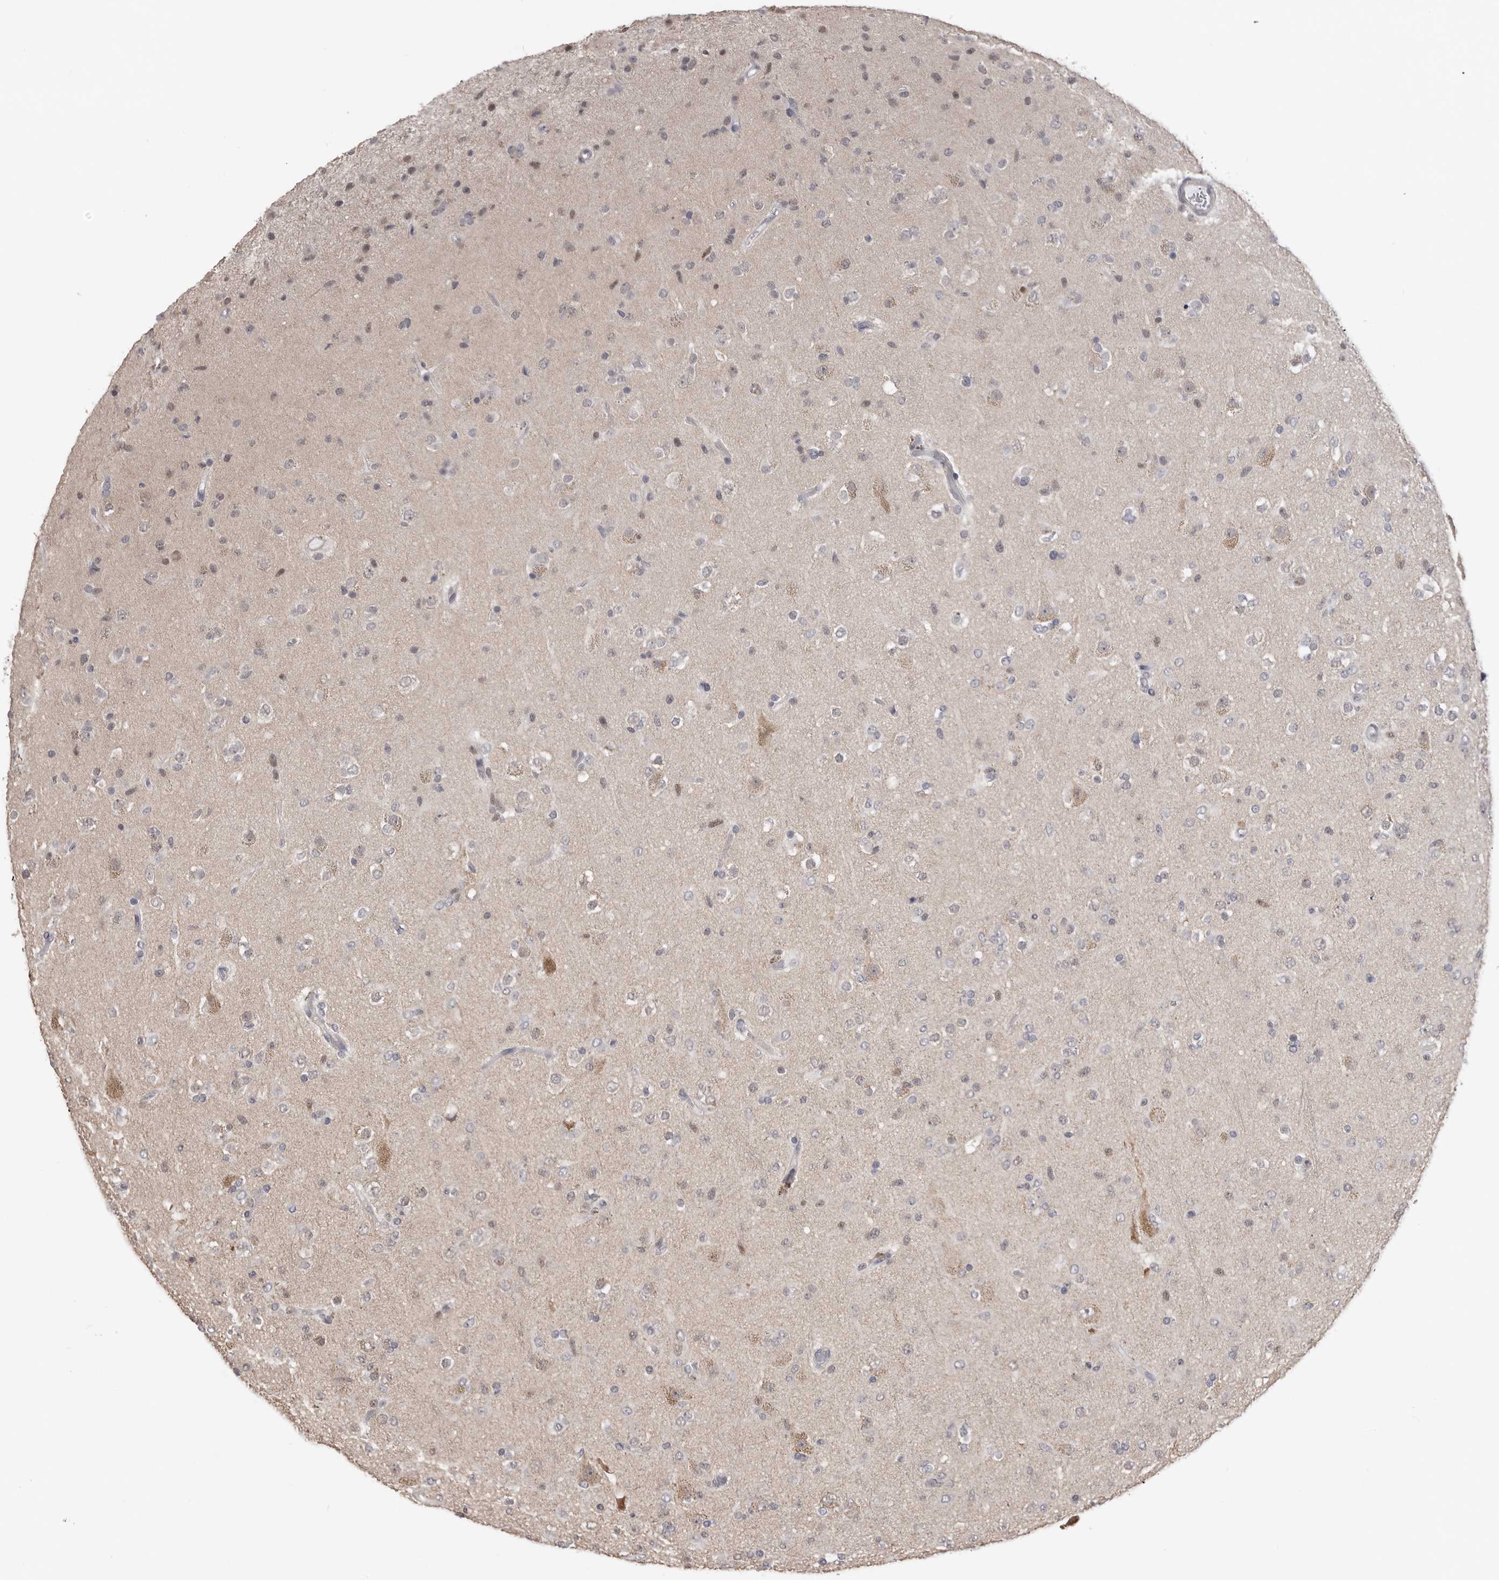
{"staining": {"intensity": "negative", "quantity": "none", "location": "none"}, "tissue": "glioma", "cell_type": "Tumor cells", "image_type": "cancer", "snomed": [{"axis": "morphology", "description": "Glioma, malignant, Low grade"}, {"axis": "topography", "description": "Brain"}], "caption": "A histopathology image of glioma stained for a protein displays no brown staining in tumor cells.", "gene": "SMARCC1", "patient": {"sex": "male", "age": 65}}